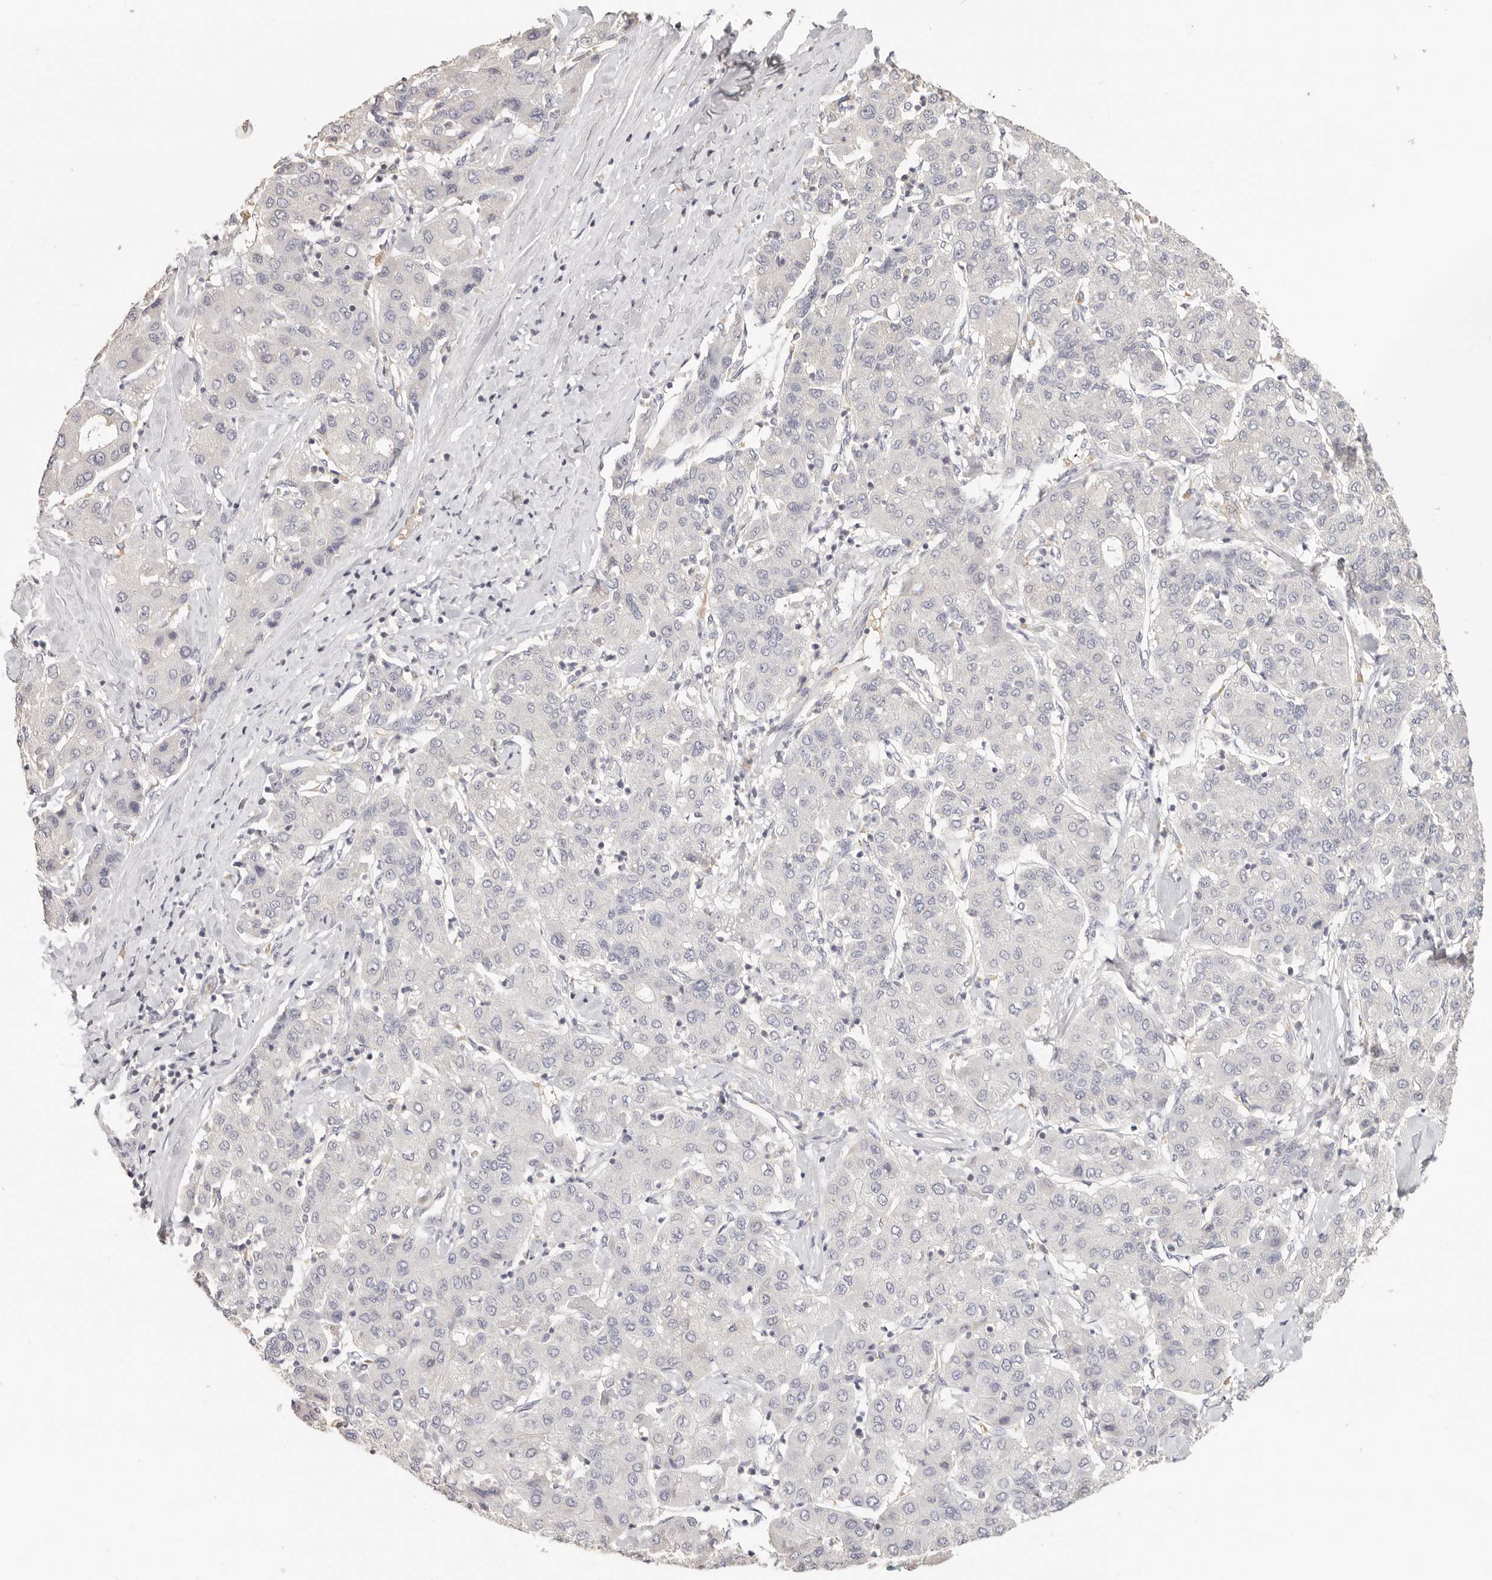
{"staining": {"intensity": "negative", "quantity": "none", "location": "none"}, "tissue": "liver cancer", "cell_type": "Tumor cells", "image_type": "cancer", "snomed": [{"axis": "morphology", "description": "Carcinoma, Hepatocellular, NOS"}, {"axis": "topography", "description": "Liver"}], "caption": "Tumor cells show no significant protein staining in hepatocellular carcinoma (liver).", "gene": "CSK", "patient": {"sex": "male", "age": 65}}